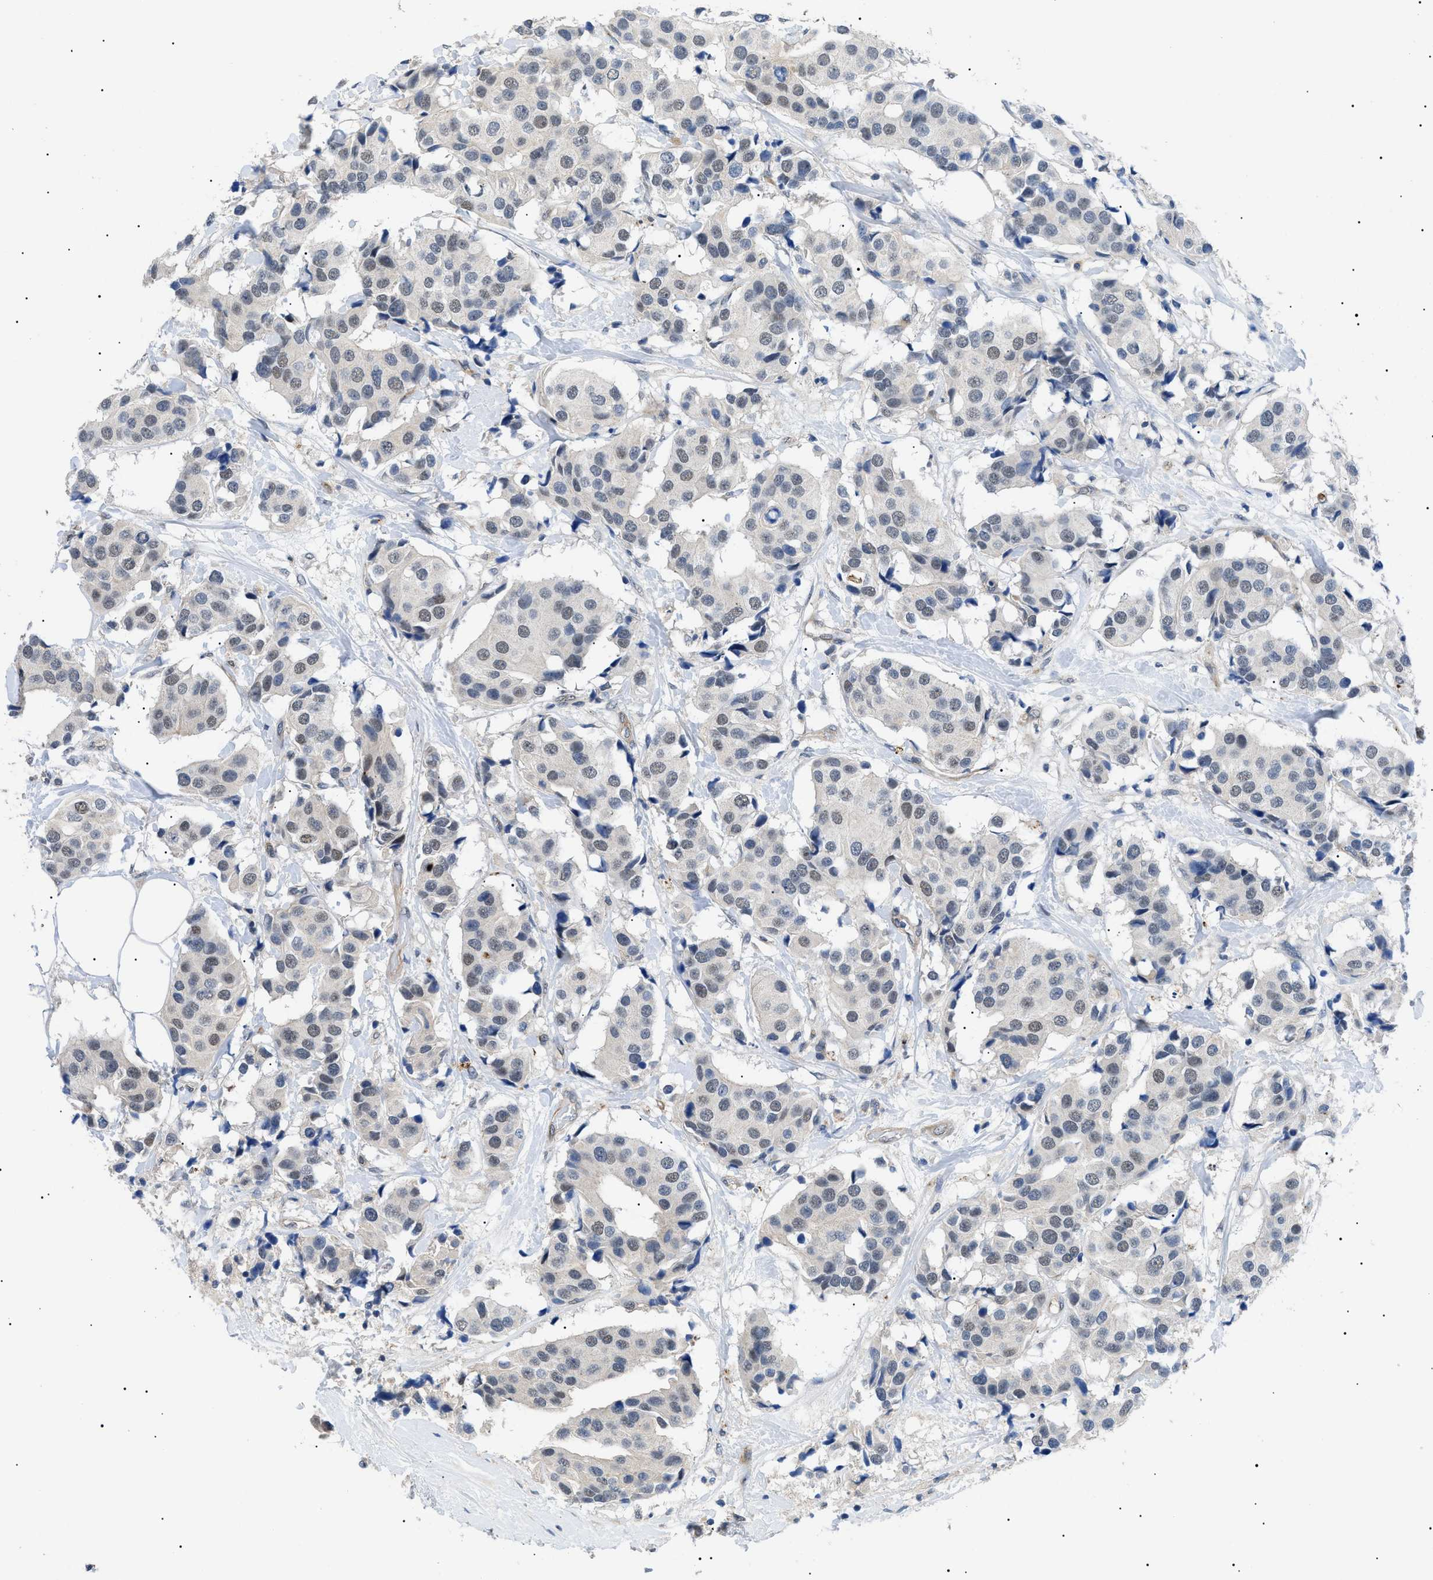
{"staining": {"intensity": "weak", "quantity": "25%-75%", "location": "nuclear"}, "tissue": "breast cancer", "cell_type": "Tumor cells", "image_type": "cancer", "snomed": [{"axis": "morphology", "description": "Normal tissue, NOS"}, {"axis": "morphology", "description": "Duct carcinoma"}, {"axis": "topography", "description": "Breast"}], "caption": "Protein staining by immunohistochemistry (IHC) displays weak nuclear positivity in about 25%-75% of tumor cells in infiltrating ductal carcinoma (breast).", "gene": "CRCP", "patient": {"sex": "female", "age": 39}}